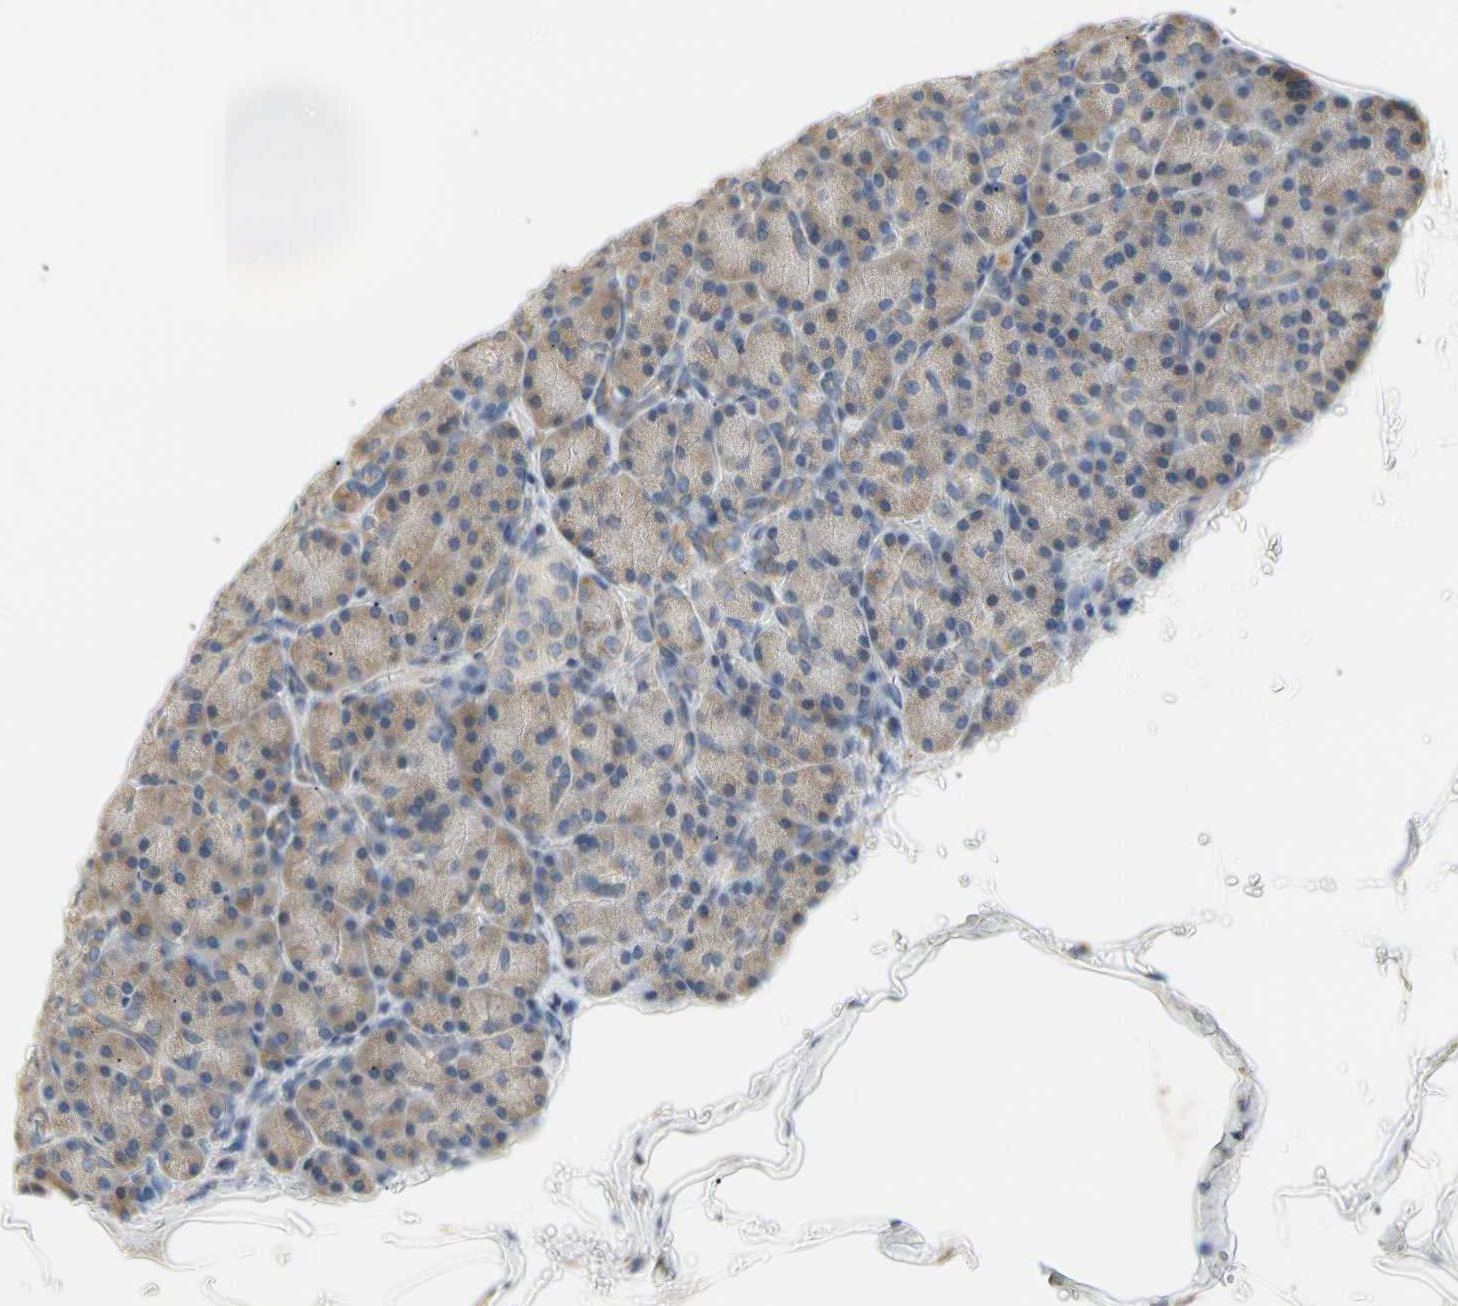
{"staining": {"intensity": "weak", "quantity": "25%-75%", "location": "cytoplasmic/membranous"}, "tissue": "pancreas", "cell_type": "Exocrine glandular cells", "image_type": "normal", "snomed": [{"axis": "morphology", "description": "Normal tissue, NOS"}, {"axis": "topography", "description": "Pancreas"}], "caption": "Immunohistochemistry (IHC) of normal human pancreas reveals low levels of weak cytoplasmic/membranous expression in approximately 25%-75% of exocrine glandular cells.", "gene": "PLGRKT", "patient": {"sex": "female", "age": 43}}